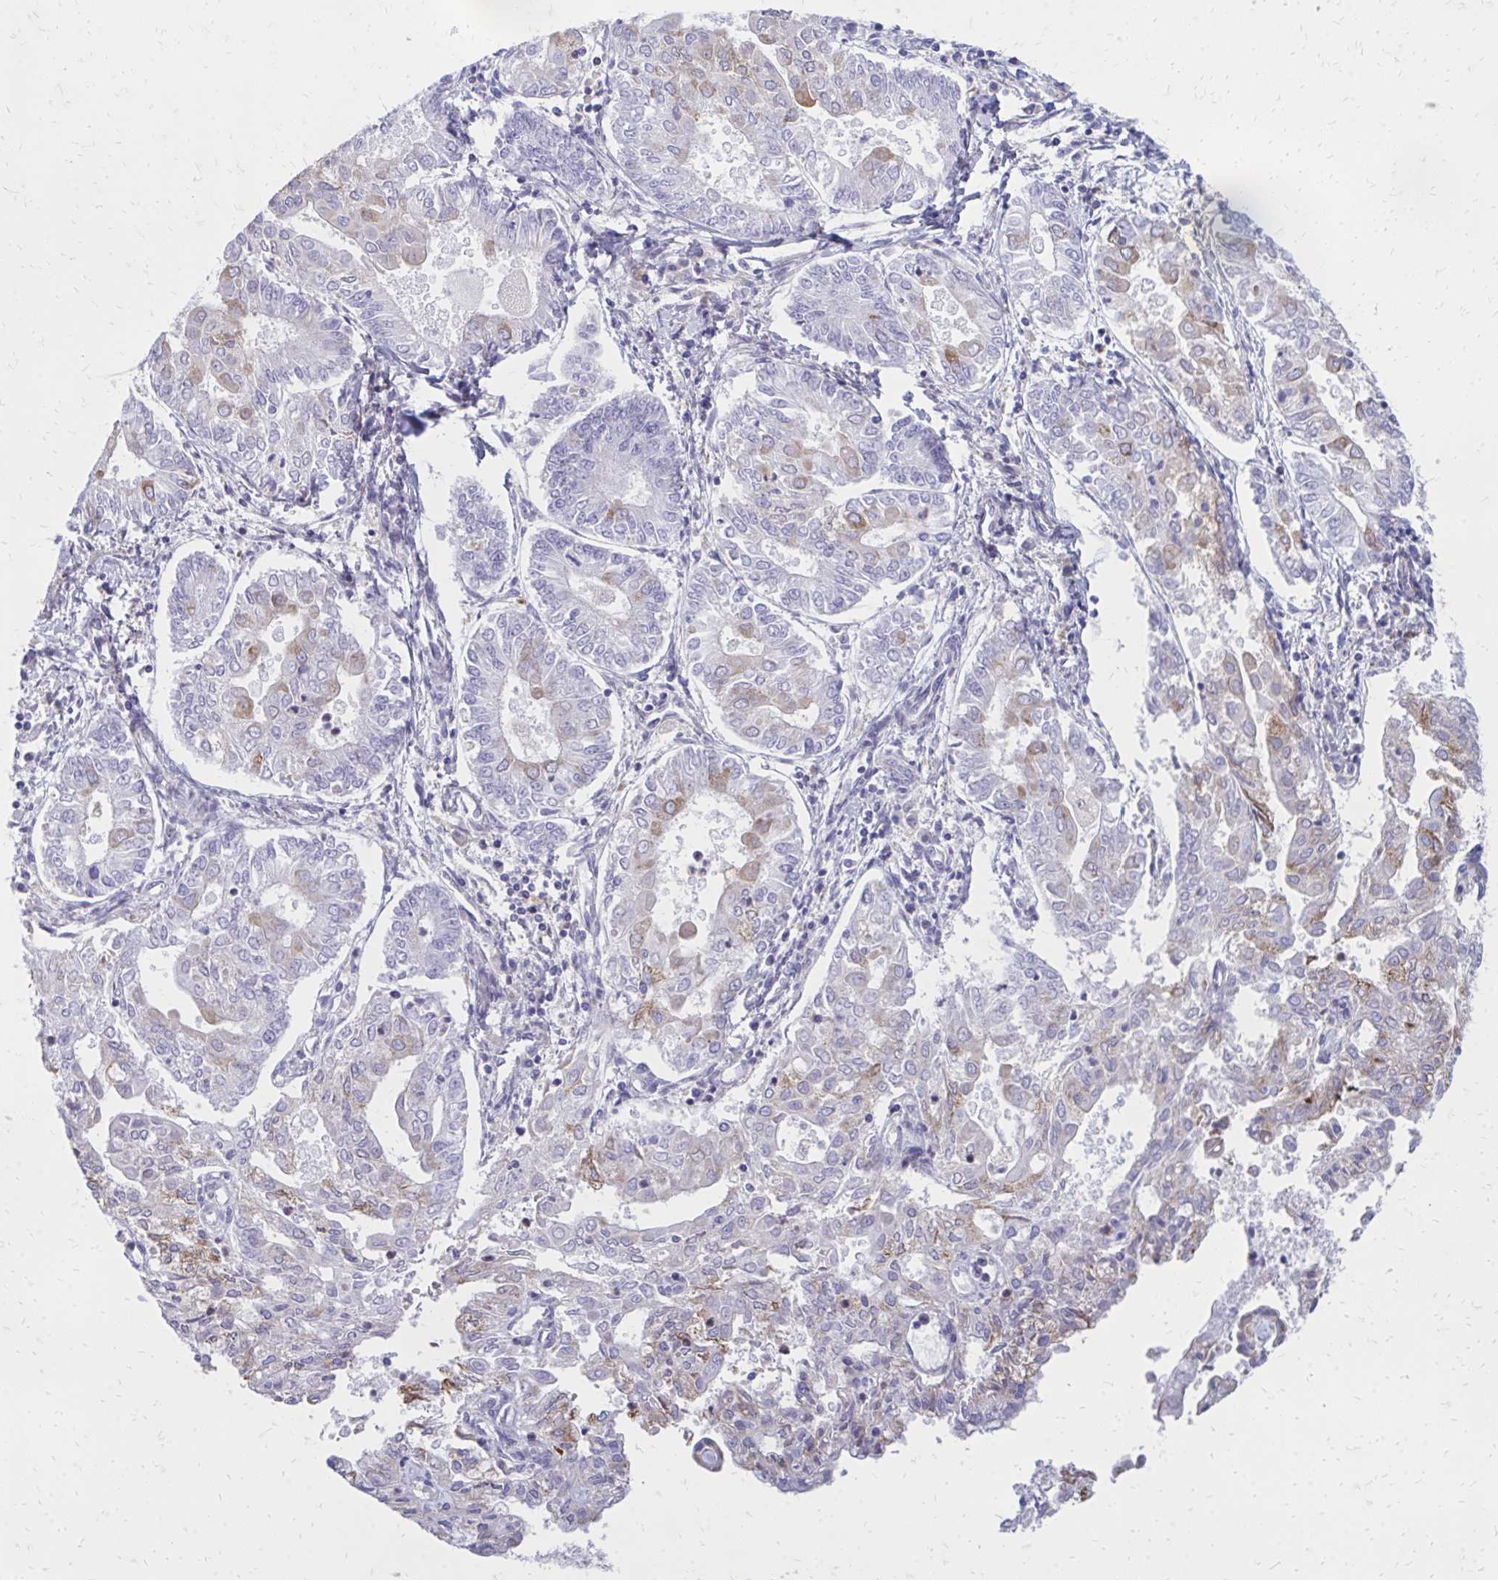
{"staining": {"intensity": "weak", "quantity": "<25%", "location": "cytoplasmic/membranous"}, "tissue": "endometrial cancer", "cell_type": "Tumor cells", "image_type": "cancer", "snomed": [{"axis": "morphology", "description": "Adenocarcinoma, NOS"}, {"axis": "topography", "description": "Endometrium"}], "caption": "DAB (3,3'-diaminobenzidine) immunohistochemical staining of human endometrial cancer reveals no significant expression in tumor cells. (Stains: DAB IHC with hematoxylin counter stain, Microscopy: brightfield microscopy at high magnification).", "gene": "ASAP1", "patient": {"sex": "female", "age": 68}}